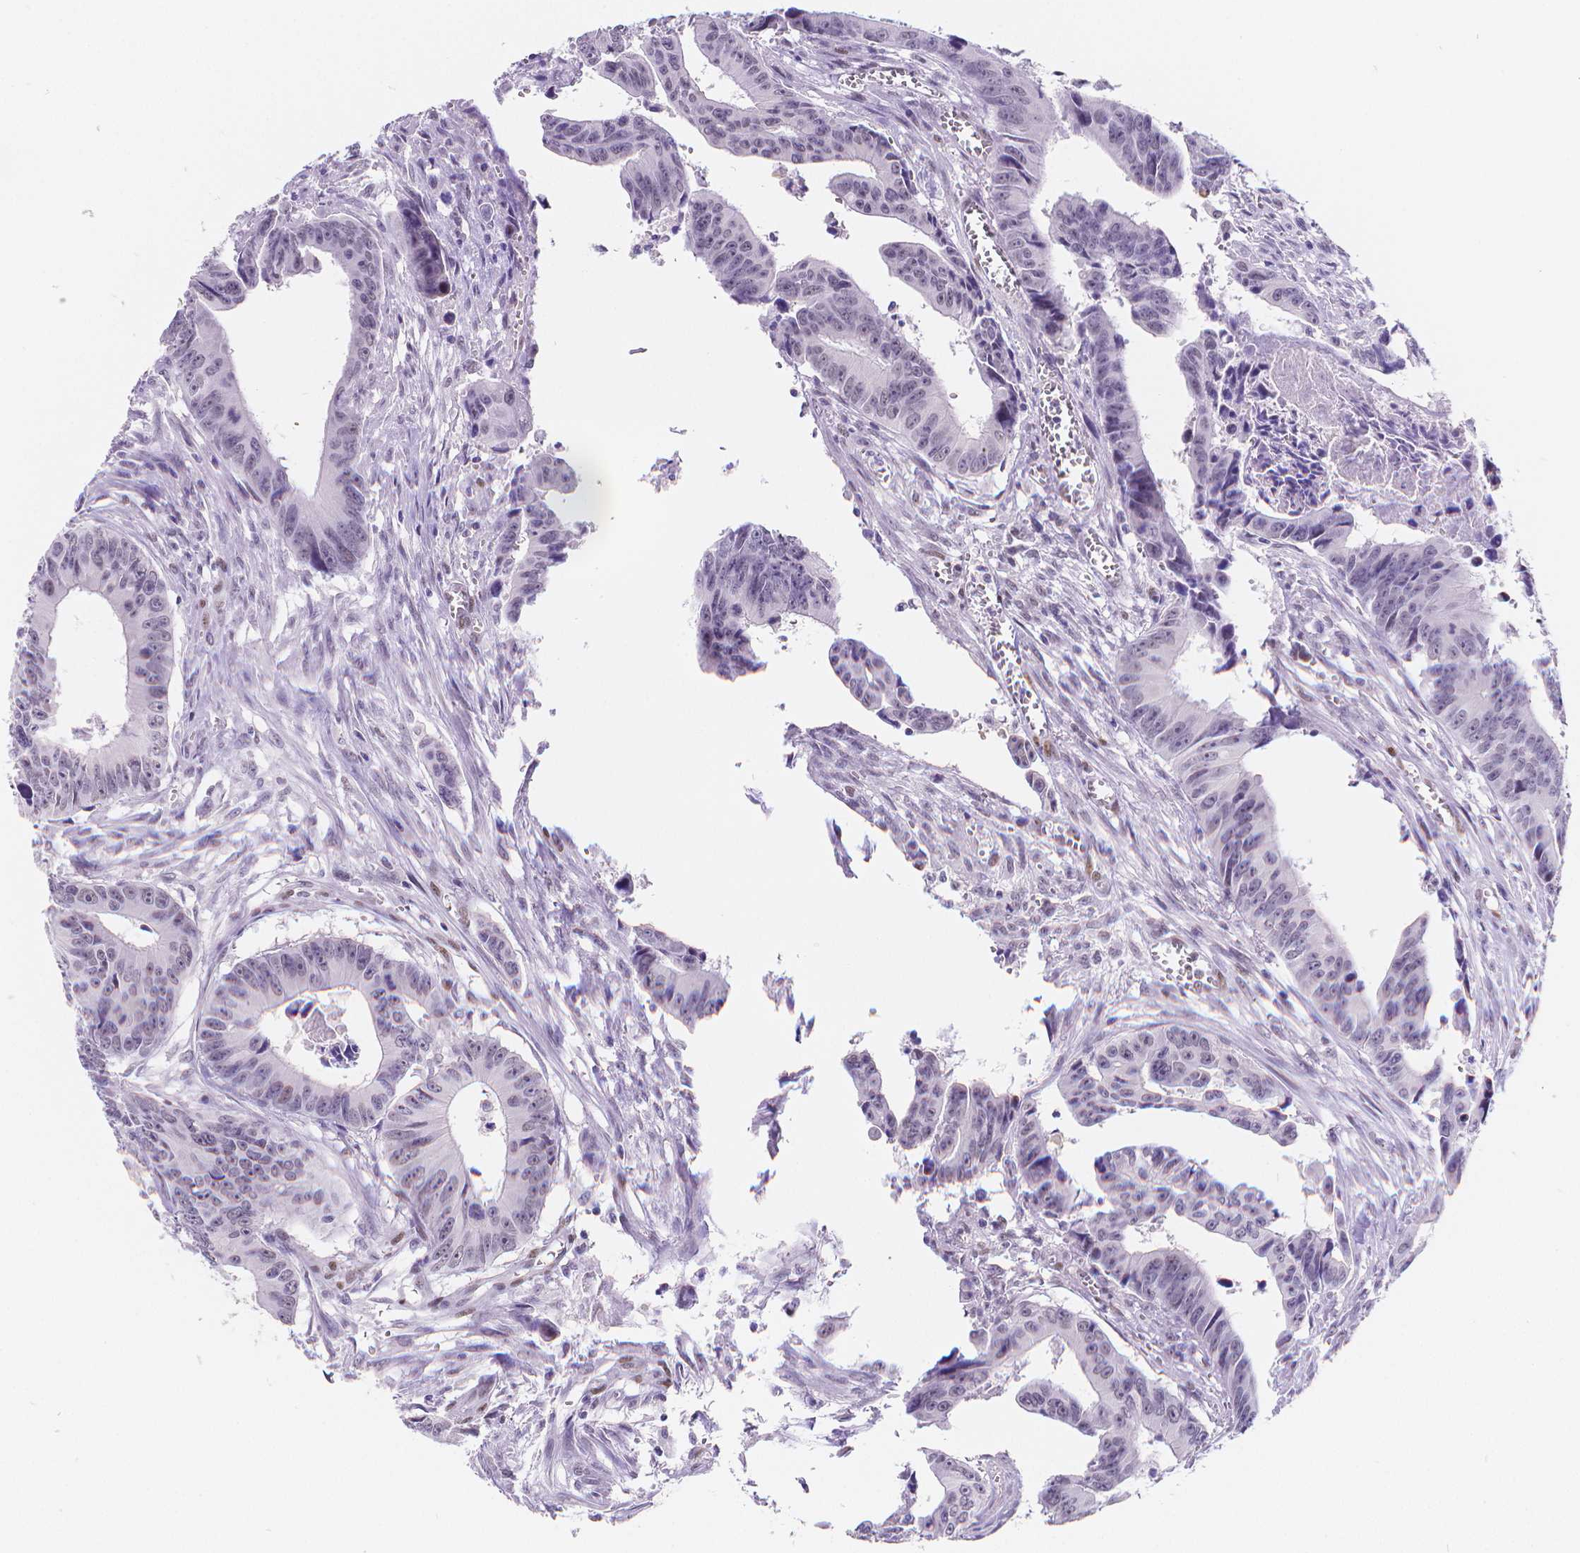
{"staining": {"intensity": "negative", "quantity": "none", "location": "none"}, "tissue": "colorectal cancer", "cell_type": "Tumor cells", "image_type": "cancer", "snomed": [{"axis": "morphology", "description": "Adenocarcinoma, NOS"}, {"axis": "topography", "description": "Colon"}], "caption": "Micrograph shows no significant protein staining in tumor cells of colorectal cancer.", "gene": "MEF2C", "patient": {"sex": "female", "age": 87}}